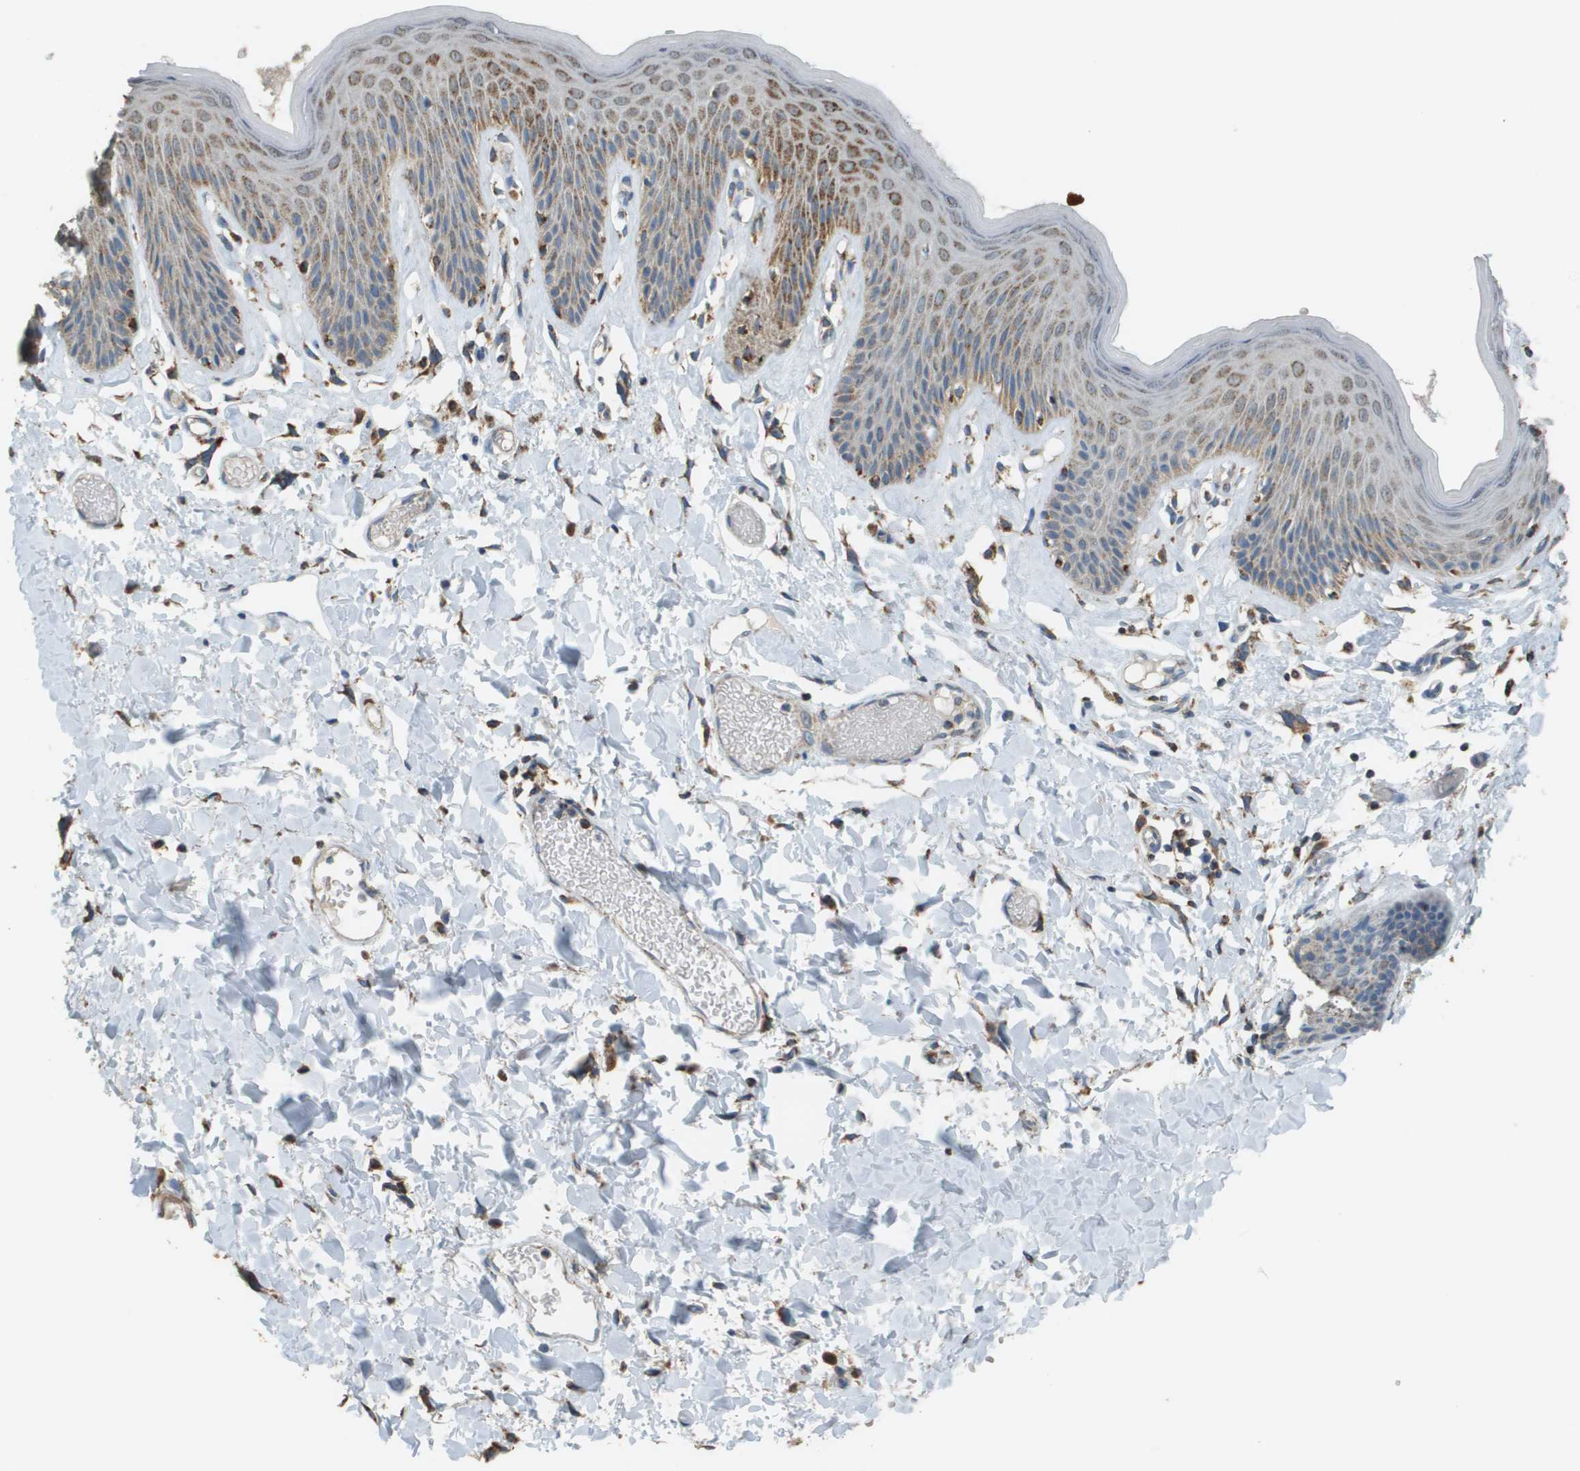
{"staining": {"intensity": "moderate", "quantity": ">75%", "location": "cytoplasmic/membranous"}, "tissue": "skin", "cell_type": "Epidermal cells", "image_type": "normal", "snomed": [{"axis": "morphology", "description": "Normal tissue, NOS"}, {"axis": "topography", "description": "Vulva"}], "caption": "Immunohistochemical staining of normal skin reveals >75% levels of moderate cytoplasmic/membranous protein expression in approximately >75% of epidermal cells. The protein of interest is stained brown, and the nuclei are stained in blue (DAB IHC with brightfield microscopy, high magnification).", "gene": "FH", "patient": {"sex": "female", "age": 73}}